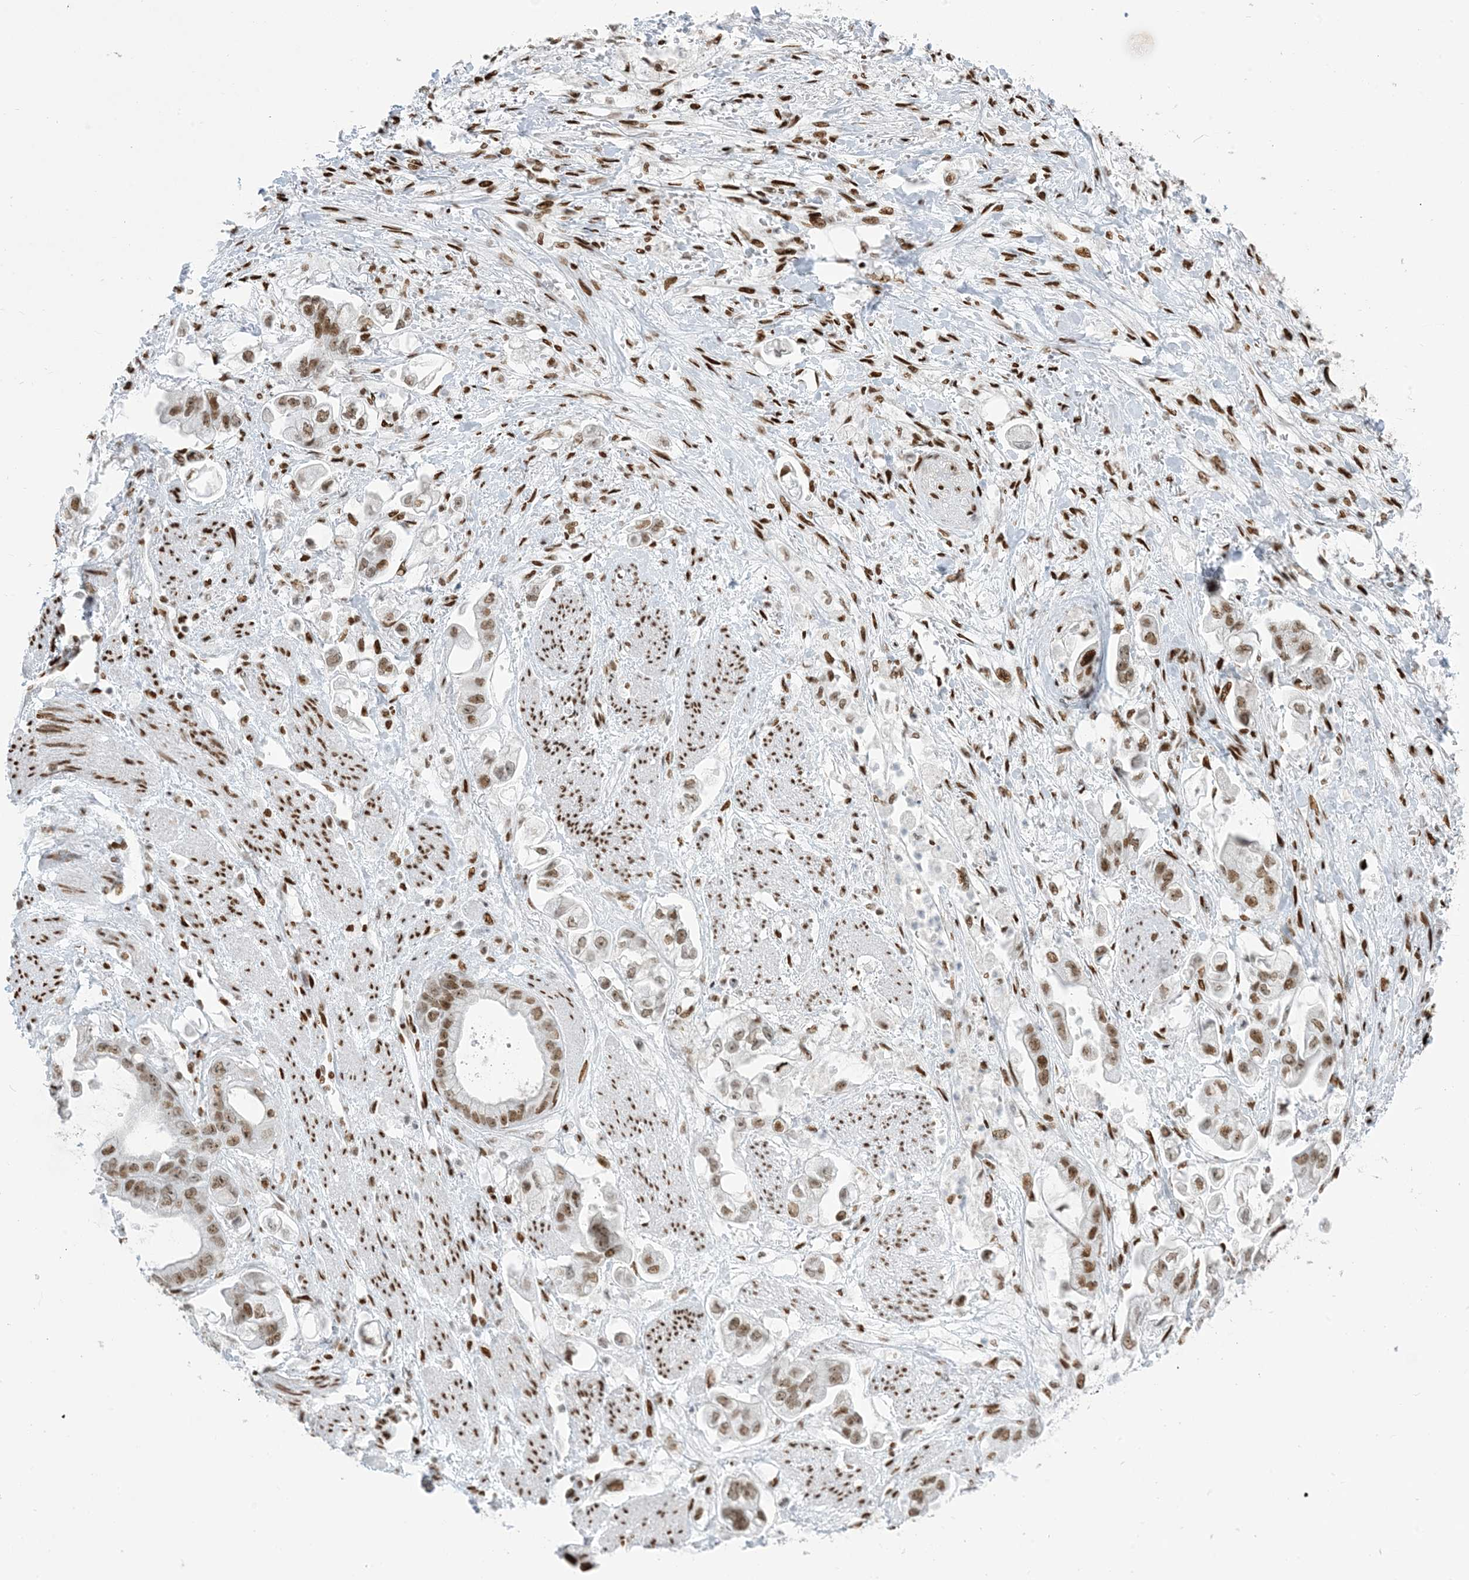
{"staining": {"intensity": "moderate", "quantity": ">75%", "location": "nuclear"}, "tissue": "stomach cancer", "cell_type": "Tumor cells", "image_type": "cancer", "snomed": [{"axis": "morphology", "description": "Adenocarcinoma, NOS"}, {"axis": "topography", "description": "Stomach"}], "caption": "Stomach cancer (adenocarcinoma) was stained to show a protein in brown. There is medium levels of moderate nuclear expression in approximately >75% of tumor cells. The protein of interest is stained brown, and the nuclei are stained in blue (DAB IHC with brightfield microscopy, high magnification).", "gene": "STAG1", "patient": {"sex": "male", "age": 62}}